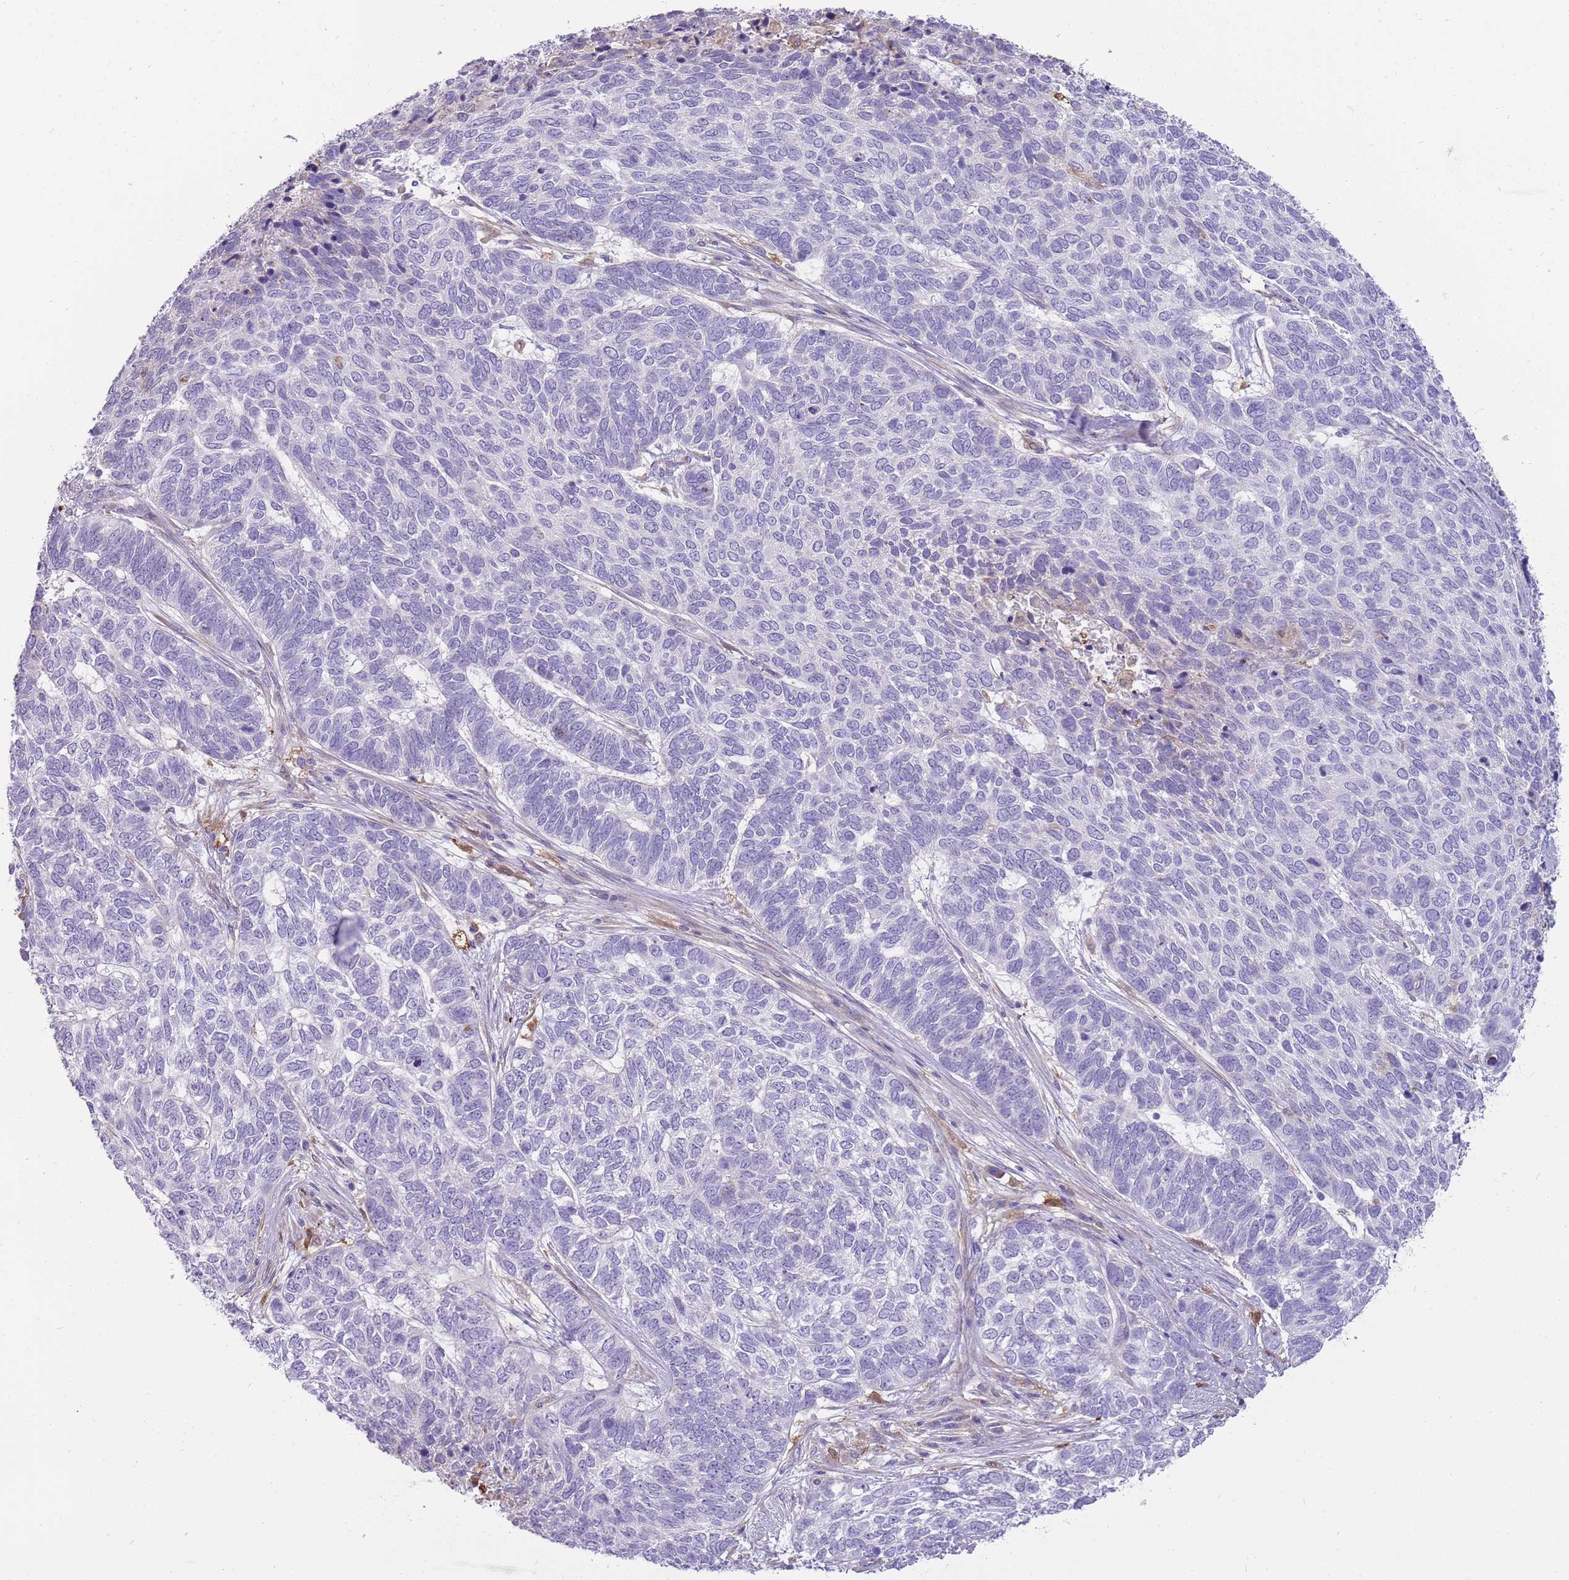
{"staining": {"intensity": "negative", "quantity": "none", "location": "none"}, "tissue": "skin cancer", "cell_type": "Tumor cells", "image_type": "cancer", "snomed": [{"axis": "morphology", "description": "Basal cell carcinoma"}, {"axis": "topography", "description": "Skin"}], "caption": "IHC photomicrograph of human basal cell carcinoma (skin) stained for a protein (brown), which displays no expression in tumor cells.", "gene": "DIPK1C", "patient": {"sex": "female", "age": 65}}